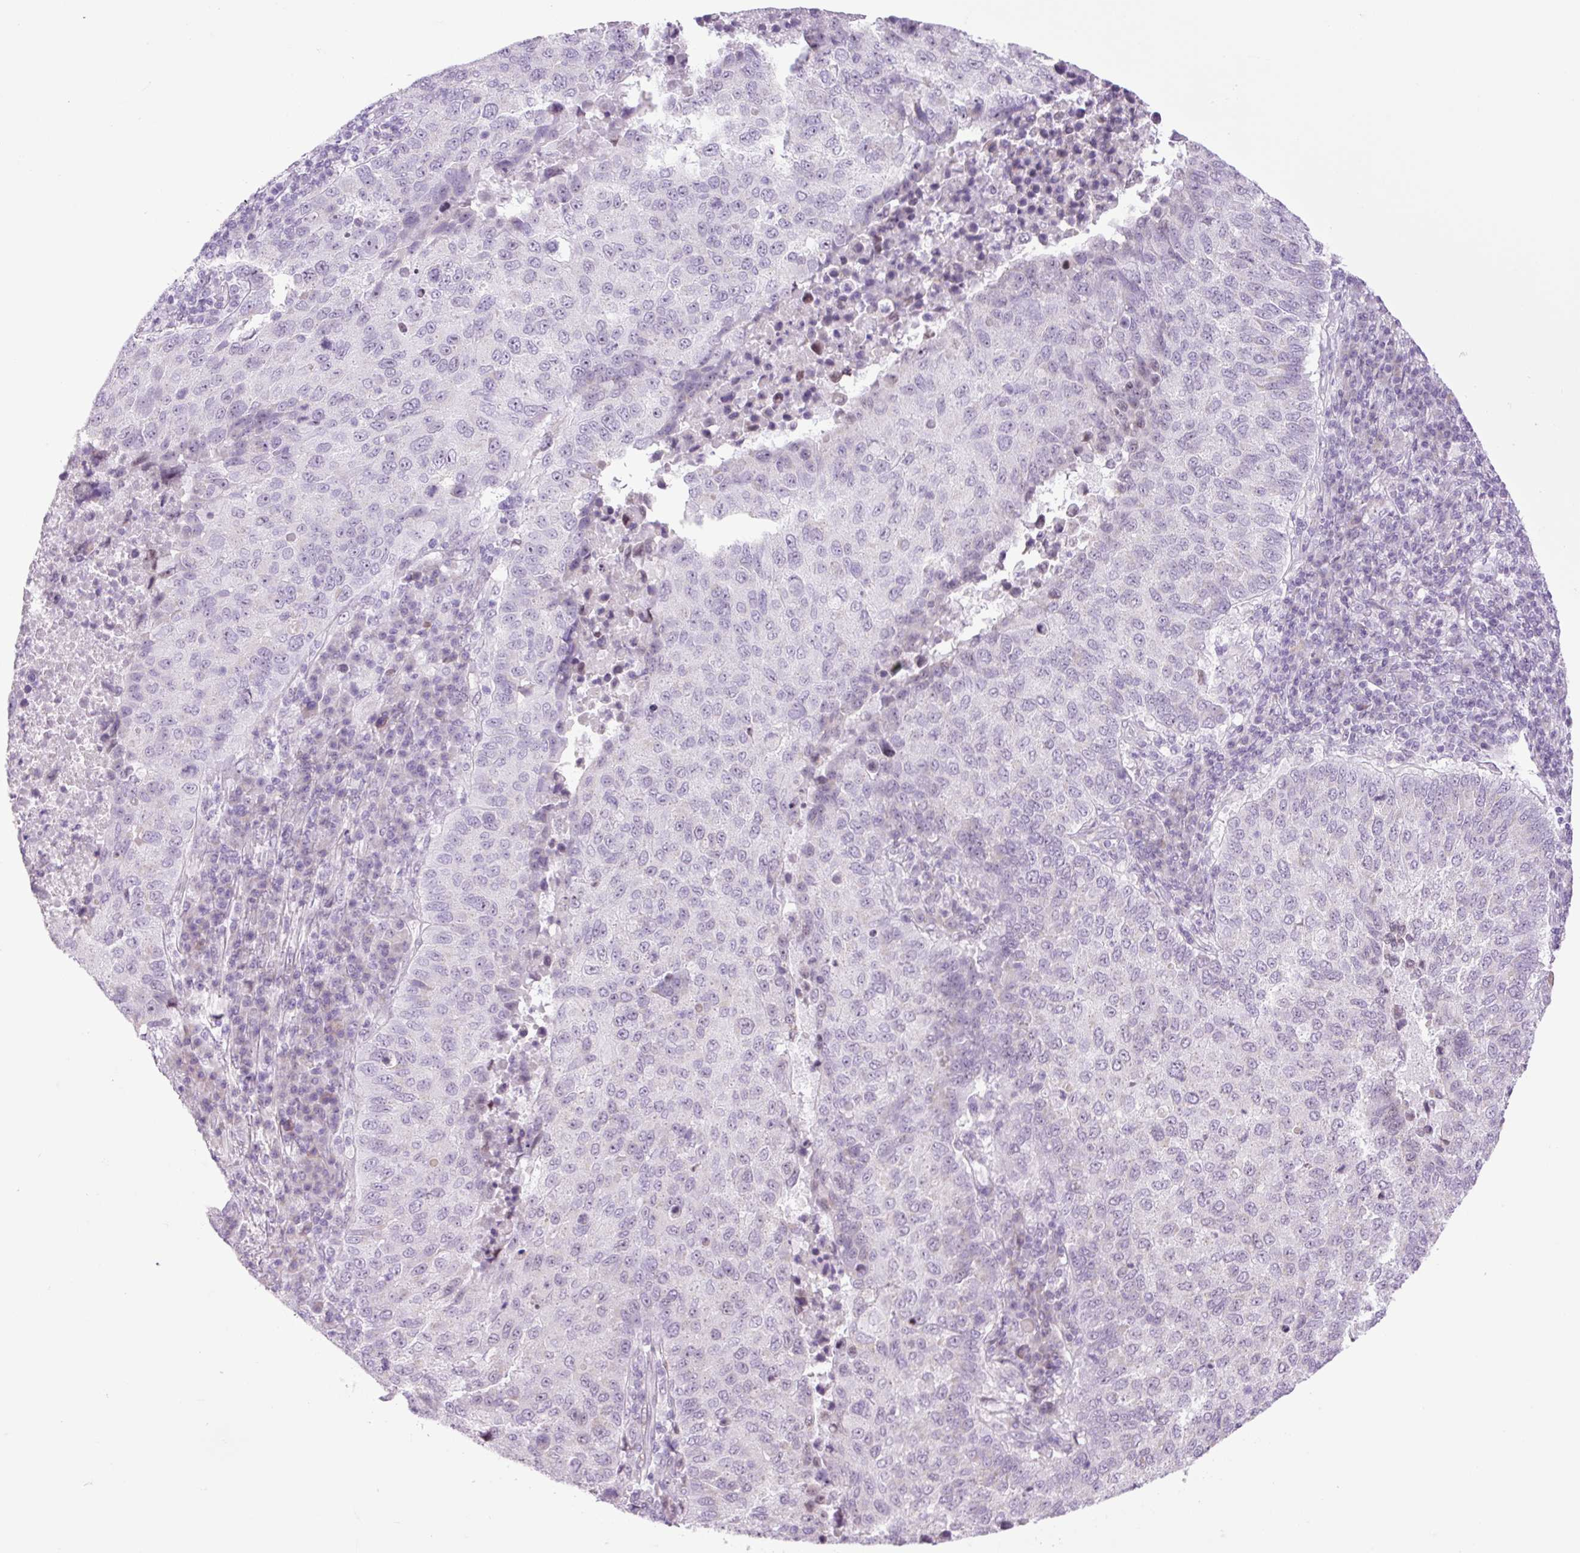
{"staining": {"intensity": "negative", "quantity": "none", "location": "none"}, "tissue": "lung cancer", "cell_type": "Tumor cells", "image_type": "cancer", "snomed": [{"axis": "morphology", "description": "Squamous cell carcinoma, NOS"}, {"axis": "topography", "description": "Lung"}], "caption": "This is an IHC histopathology image of lung cancer (squamous cell carcinoma). There is no positivity in tumor cells.", "gene": "RRS1", "patient": {"sex": "male", "age": 73}}